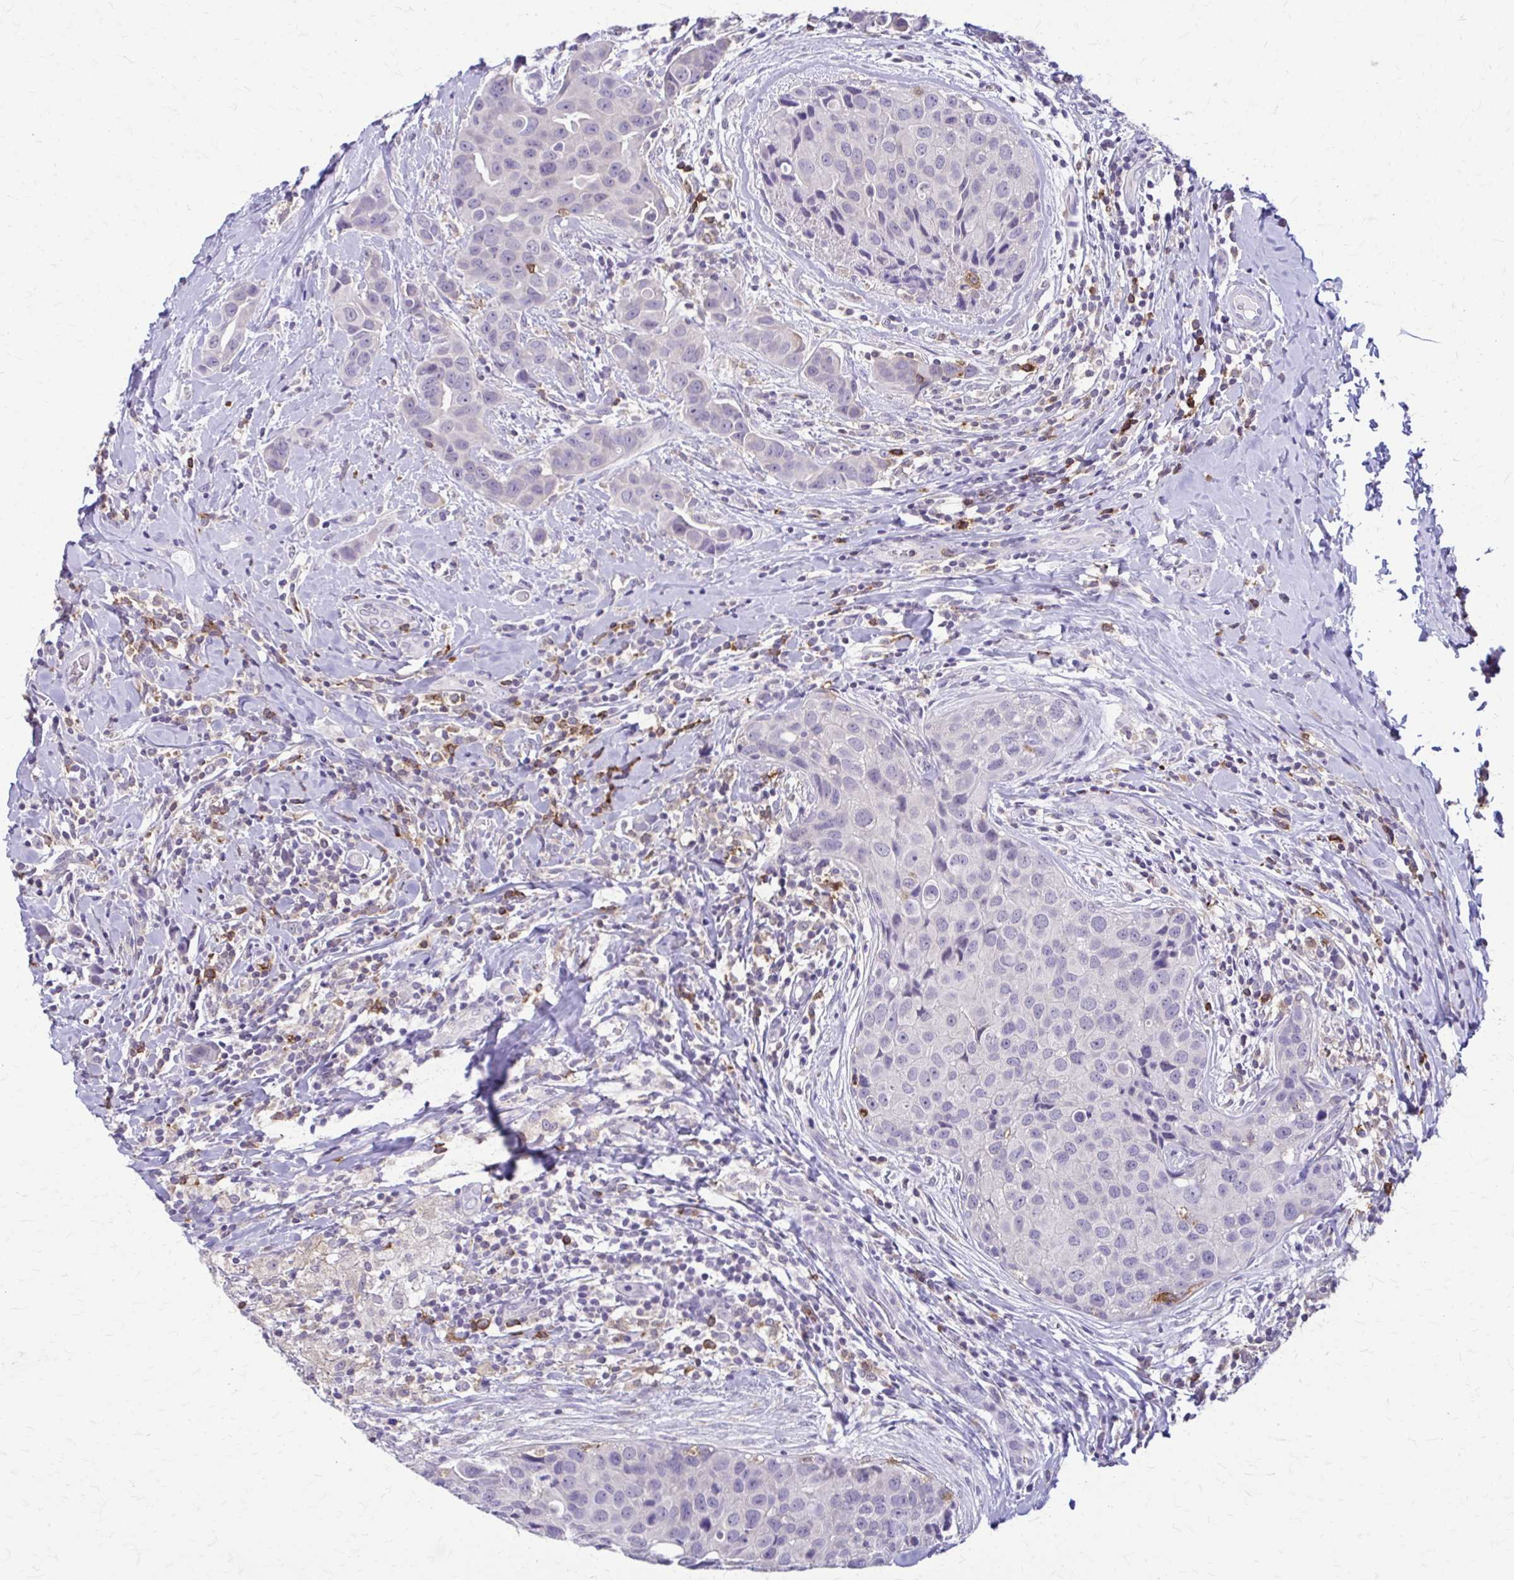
{"staining": {"intensity": "negative", "quantity": "none", "location": "none"}, "tissue": "breast cancer", "cell_type": "Tumor cells", "image_type": "cancer", "snomed": [{"axis": "morphology", "description": "Duct carcinoma"}, {"axis": "topography", "description": "Breast"}], "caption": "Tumor cells are negative for protein expression in human breast intraductal carcinoma. (DAB (3,3'-diaminobenzidine) IHC visualized using brightfield microscopy, high magnification).", "gene": "PIK3AP1", "patient": {"sex": "female", "age": 24}}